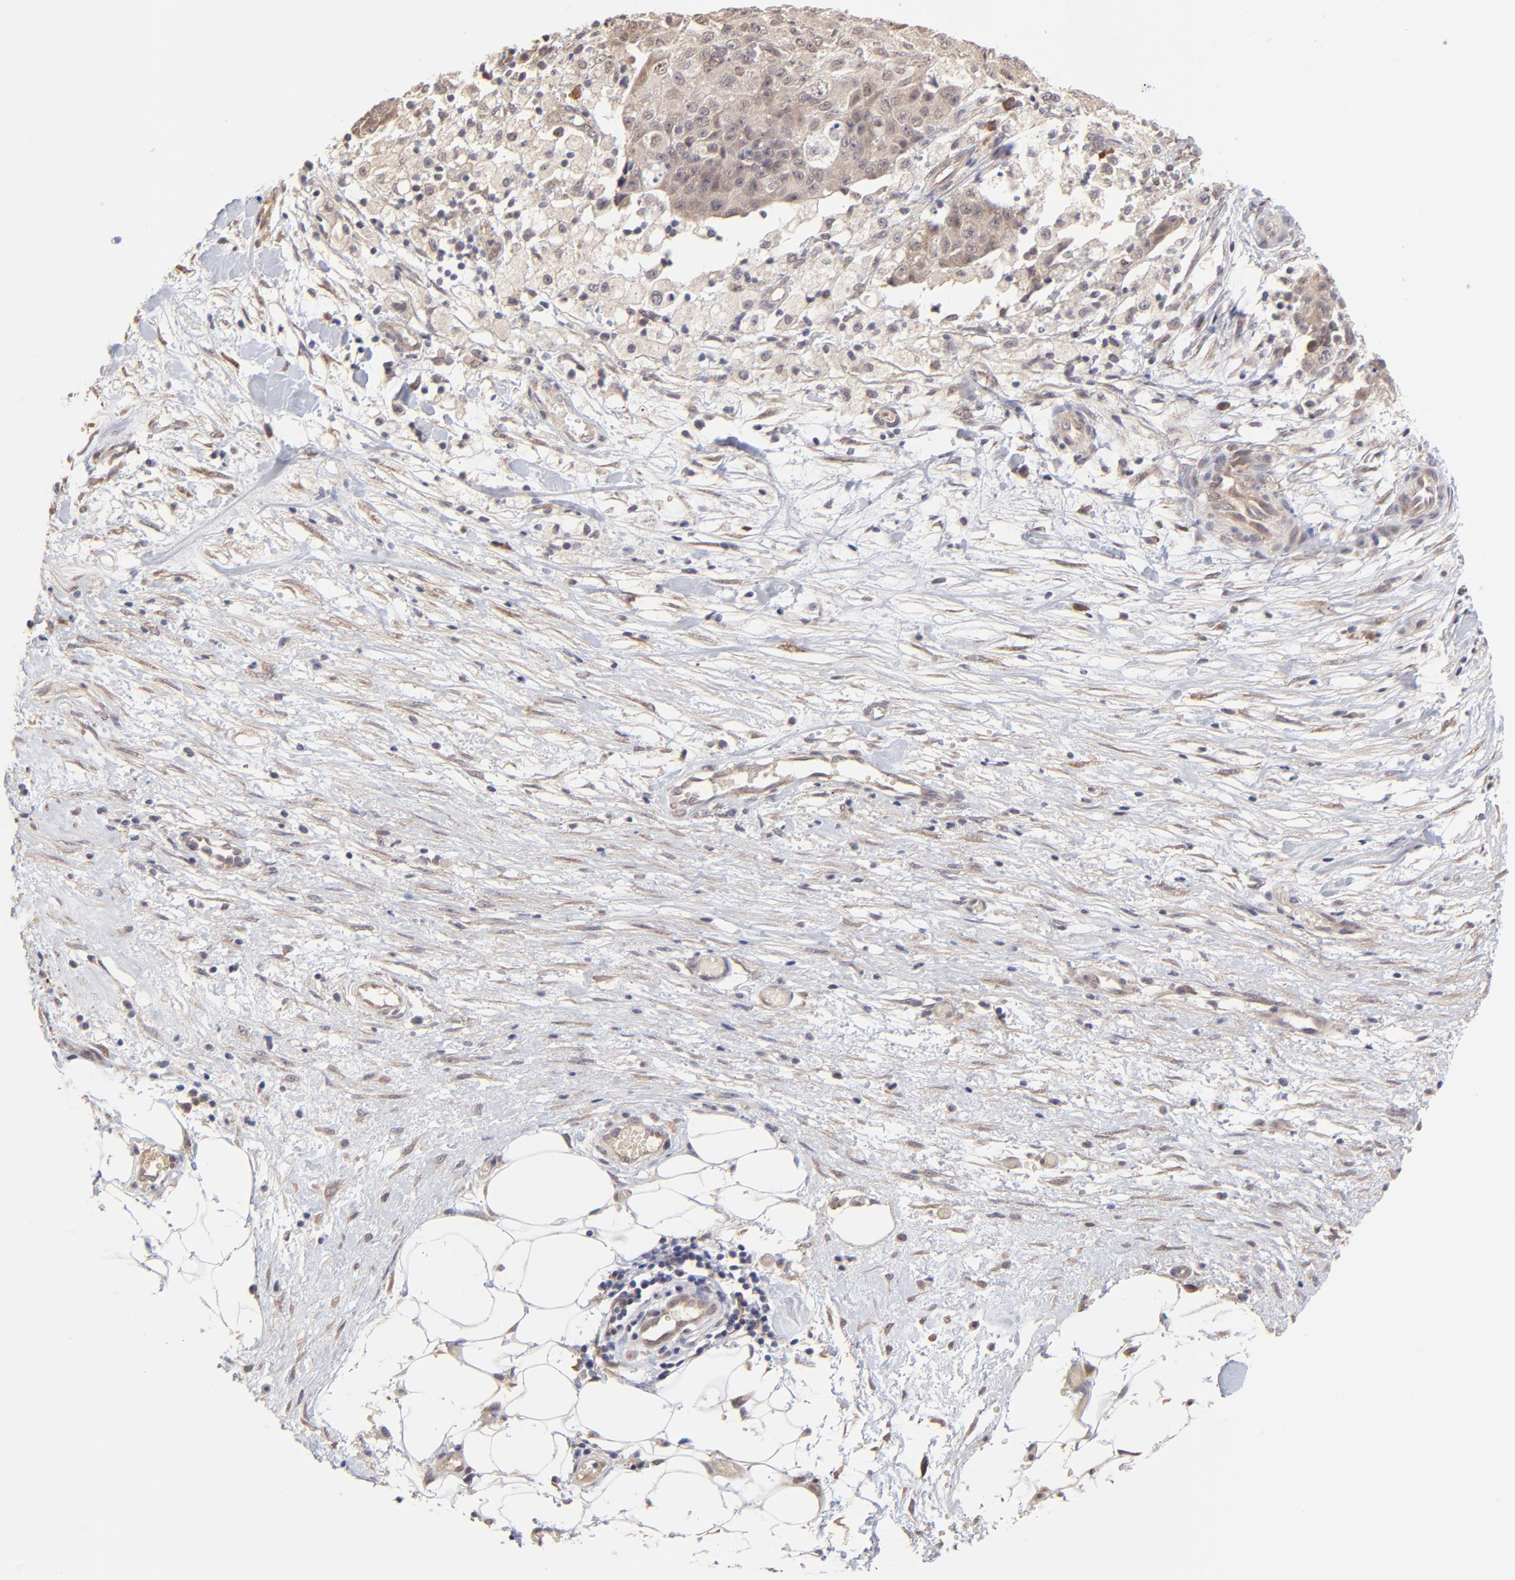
{"staining": {"intensity": "negative", "quantity": "none", "location": "none"}, "tissue": "ovarian cancer", "cell_type": "Tumor cells", "image_type": "cancer", "snomed": [{"axis": "morphology", "description": "Carcinoma, endometroid"}, {"axis": "topography", "description": "Ovary"}], "caption": "This is an IHC histopathology image of ovarian cancer (endometroid carcinoma). There is no expression in tumor cells.", "gene": "CHL1", "patient": {"sex": "female", "age": 42}}